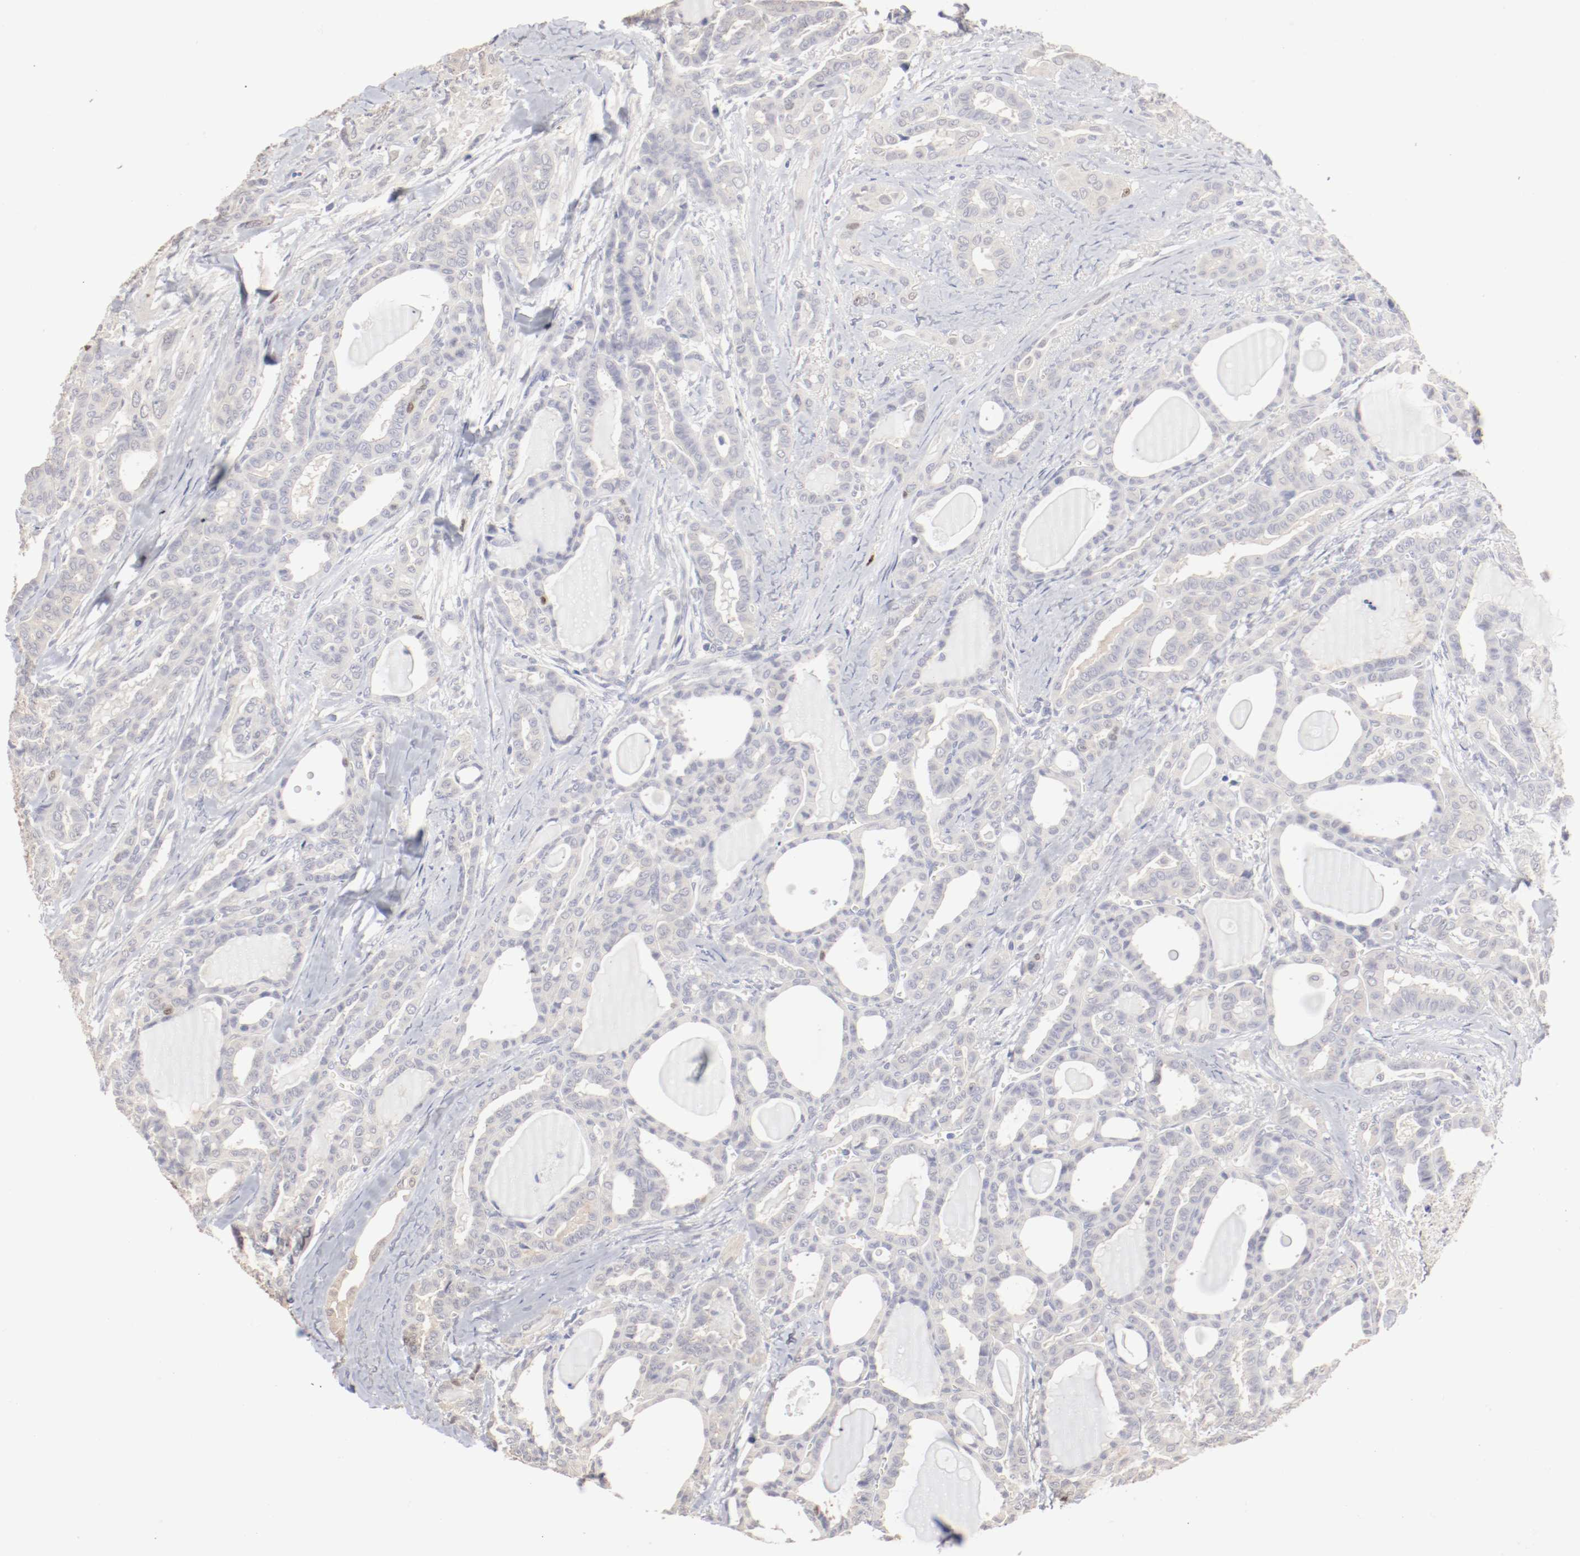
{"staining": {"intensity": "weak", "quantity": ">75%", "location": "cytoplasmic/membranous"}, "tissue": "thyroid cancer", "cell_type": "Tumor cells", "image_type": "cancer", "snomed": [{"axis": "morphology", "description": "Carcinoma, NOS"}, {"axis": "topography", "description": "Thyroid gland"}], "caption": "The photomicrograph shows staining of thyroid cancer (carcinoma), revealing weak cytoplasmic/membranous protein positivity (brown color) within tumor cells. (Stains: DAB (3,3'-diaminobenzidine) in brown, nuclei in blue, Microscopy: brightfield microscopy at high magnification).", "gene": "DNAL4", "patient": {"sex": "female", "age": 91}}